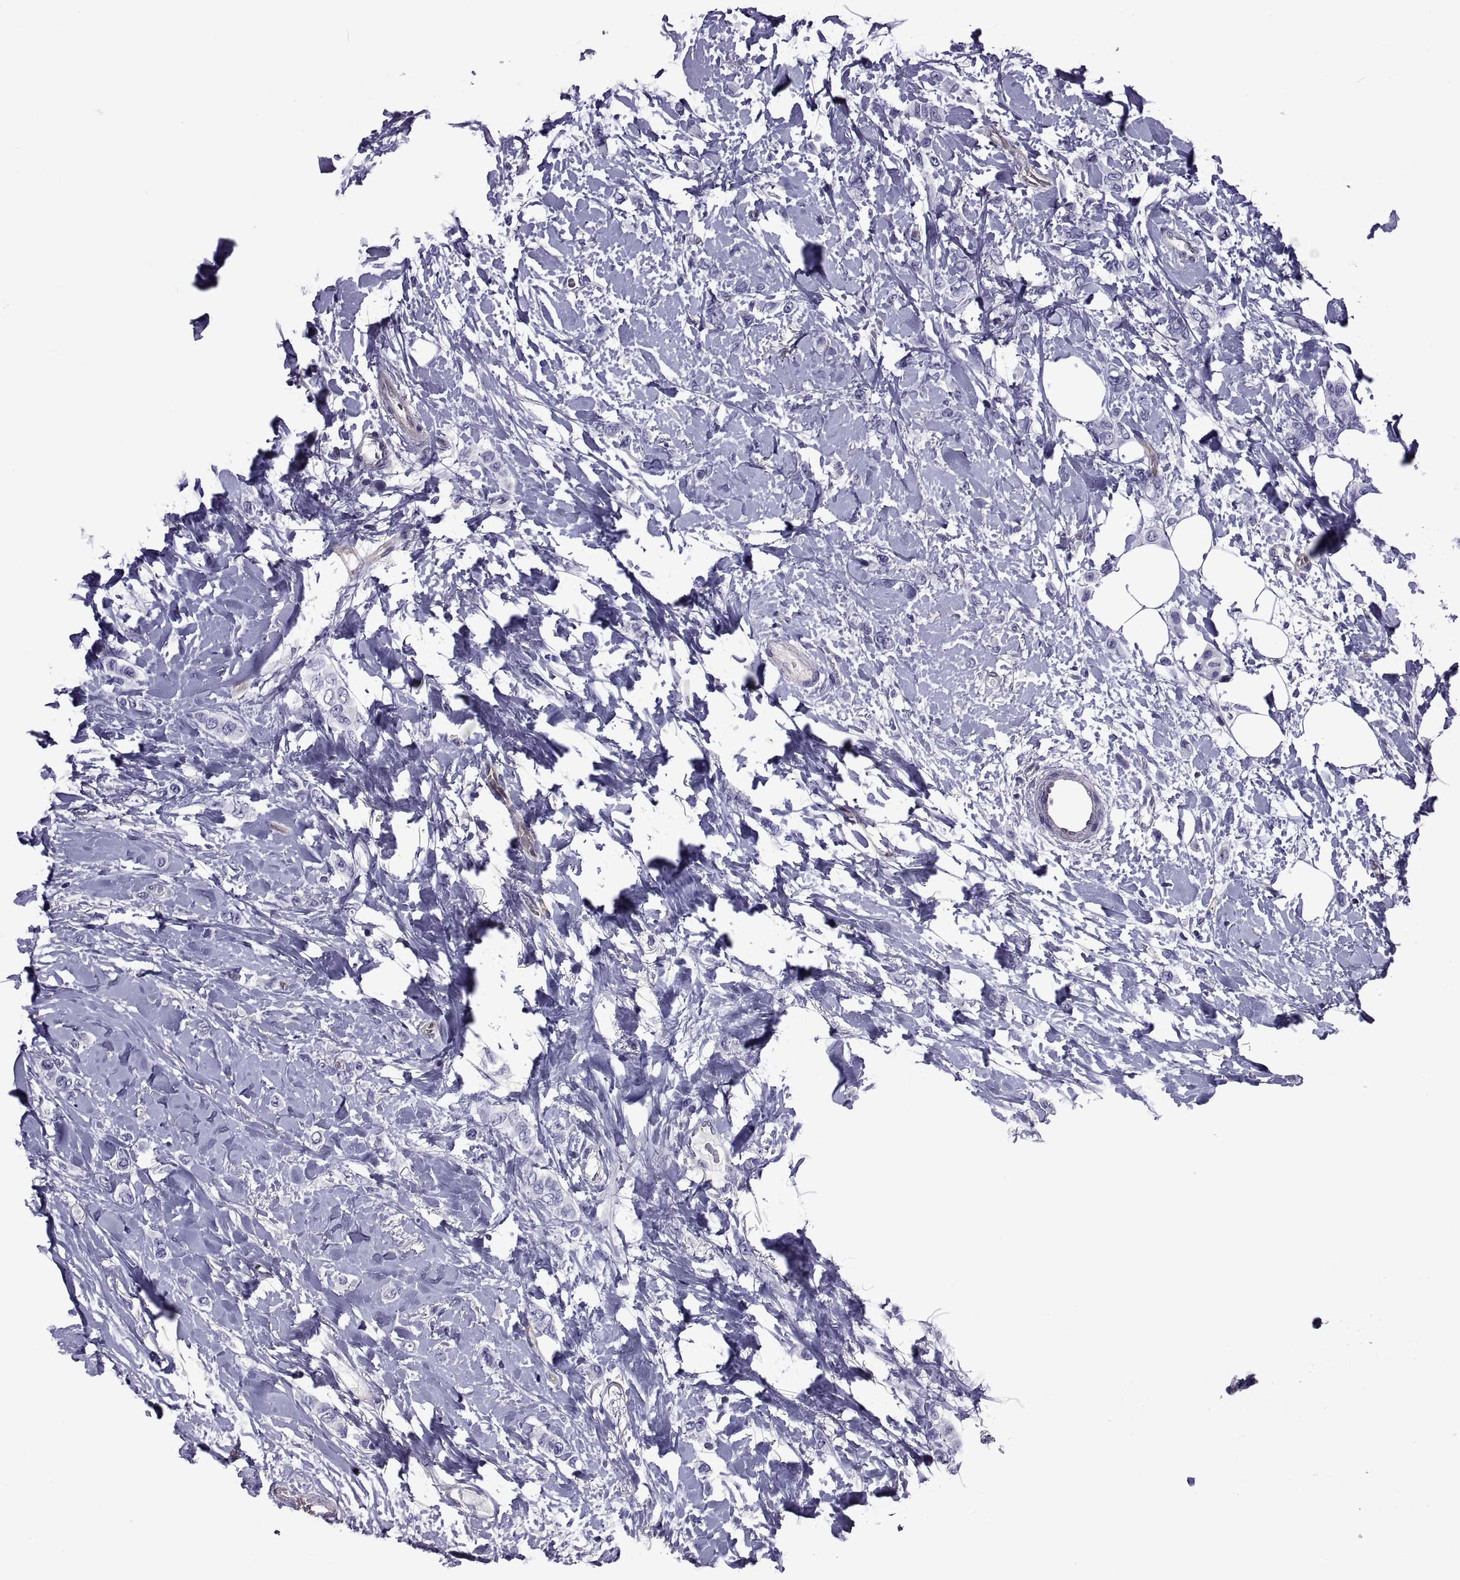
{"staining": {"intensity": "negative", "quantity": "none", "location": "none"}, "tissue": "breast cancer", "cell_type": "Tumor cells", "image_type": "cancer", "snomed": [{"axis": "morphology", "description": "Lobular carcinoma"}, {"axis": "topography", "description": "Breast"}], "caption": "Immunohistochemistry (IHC) photomicrograph of human breast lobular carcinoma stained for a protein (brown), which displays no positivity in tumor cells.", "gene": "LCN9", "patient": {"sex": "female", "age": 66}}